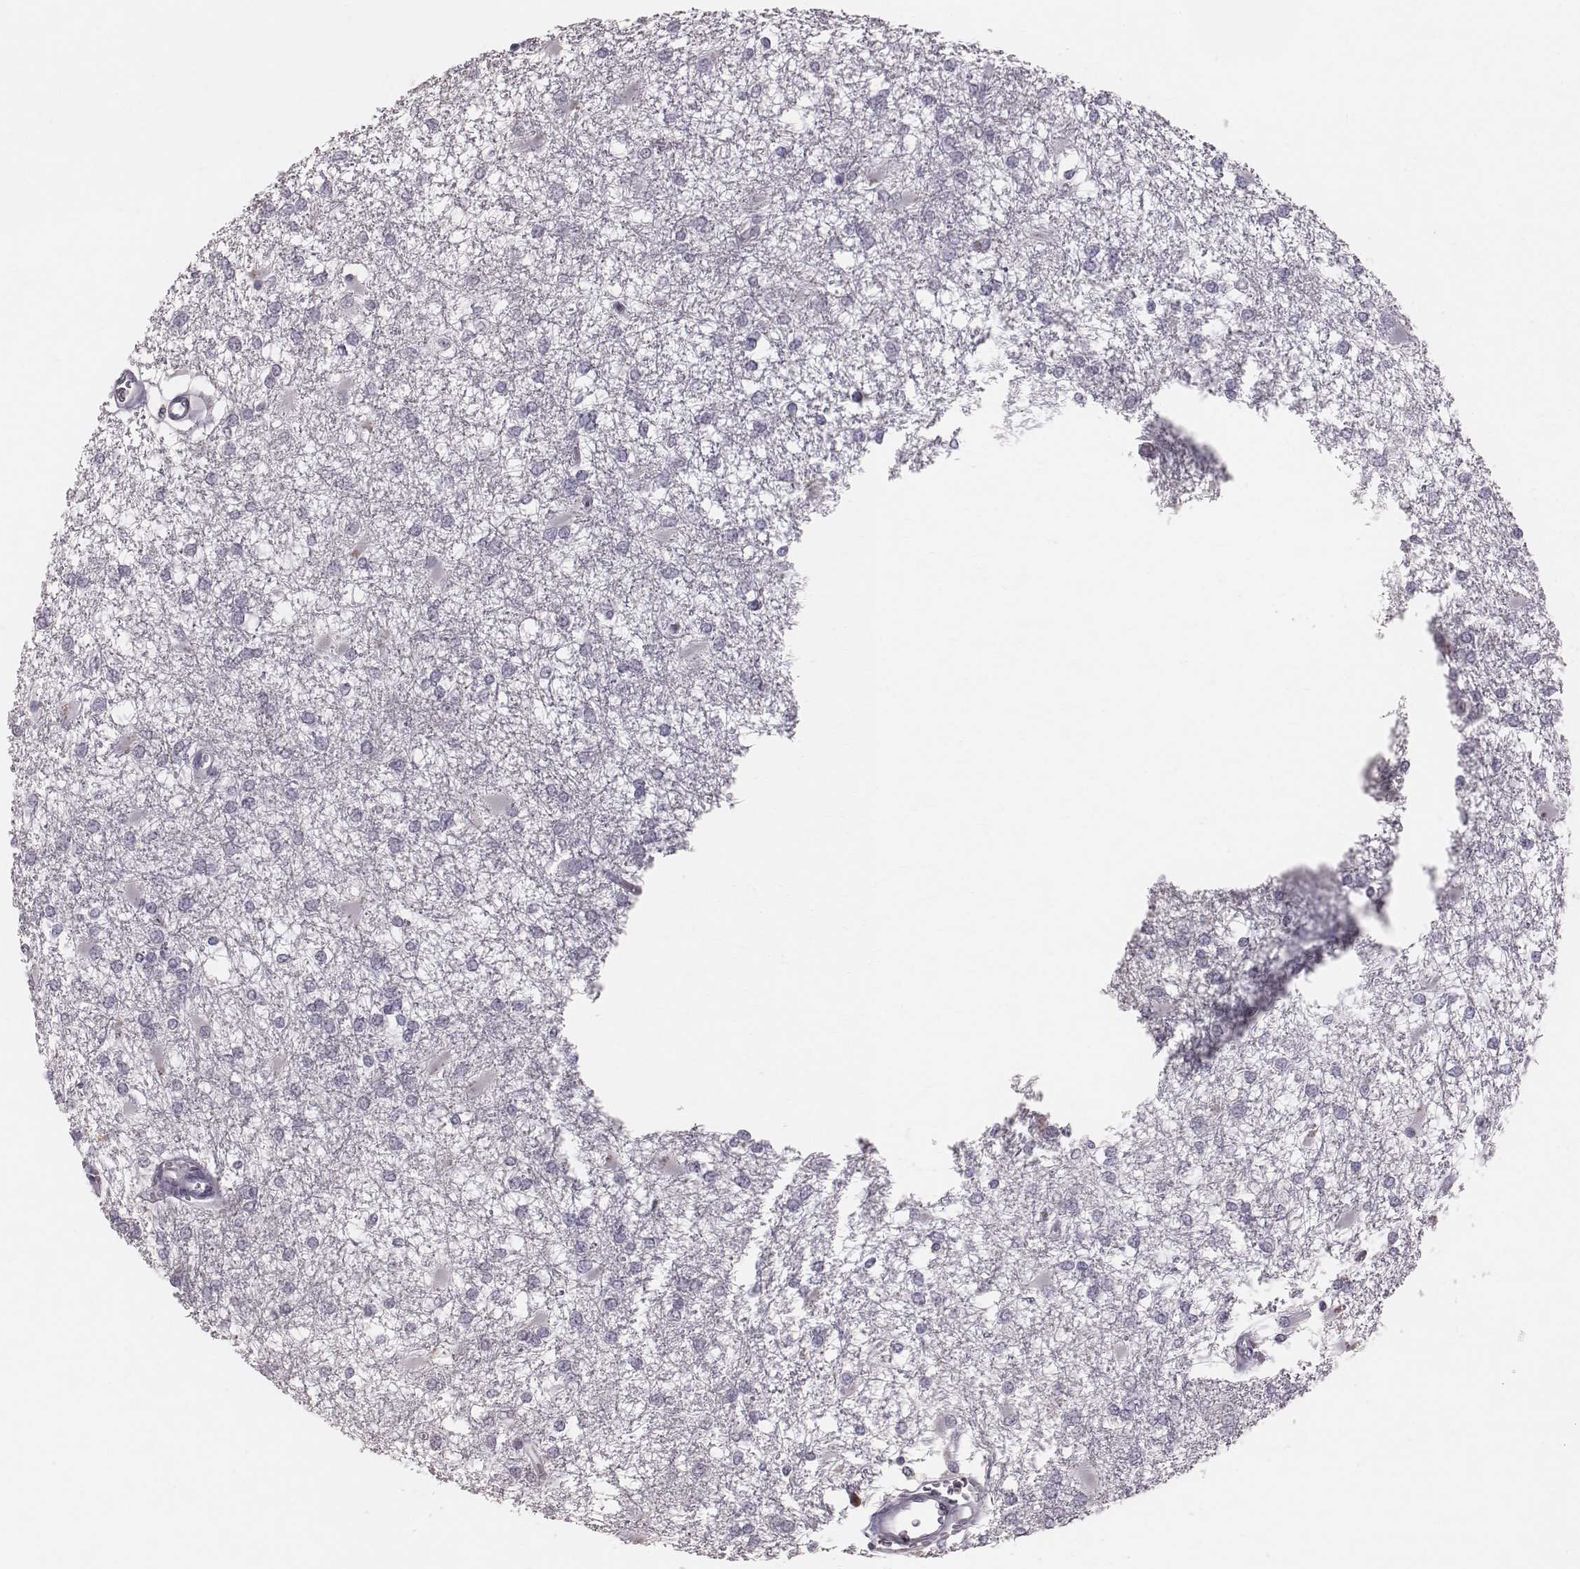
{"staining": {"intensity": "negative", "quantity": "none", "location": "none"}, "tissue": "glioma", "cell_type": "Tumor cells", "image_type": "cancer", "snomed": [{"axis": "morphology", "description": "Glioma, malignant, High grade"}, {"axis": "topography", "description": "Cerebral cortex"}], "caption": "The immunohistochemistry histopathology image has no significant positivity in tumor cells of glioma tissue.", "gene": "CFTR", "patient": {"sex": "male", "age": 79}}